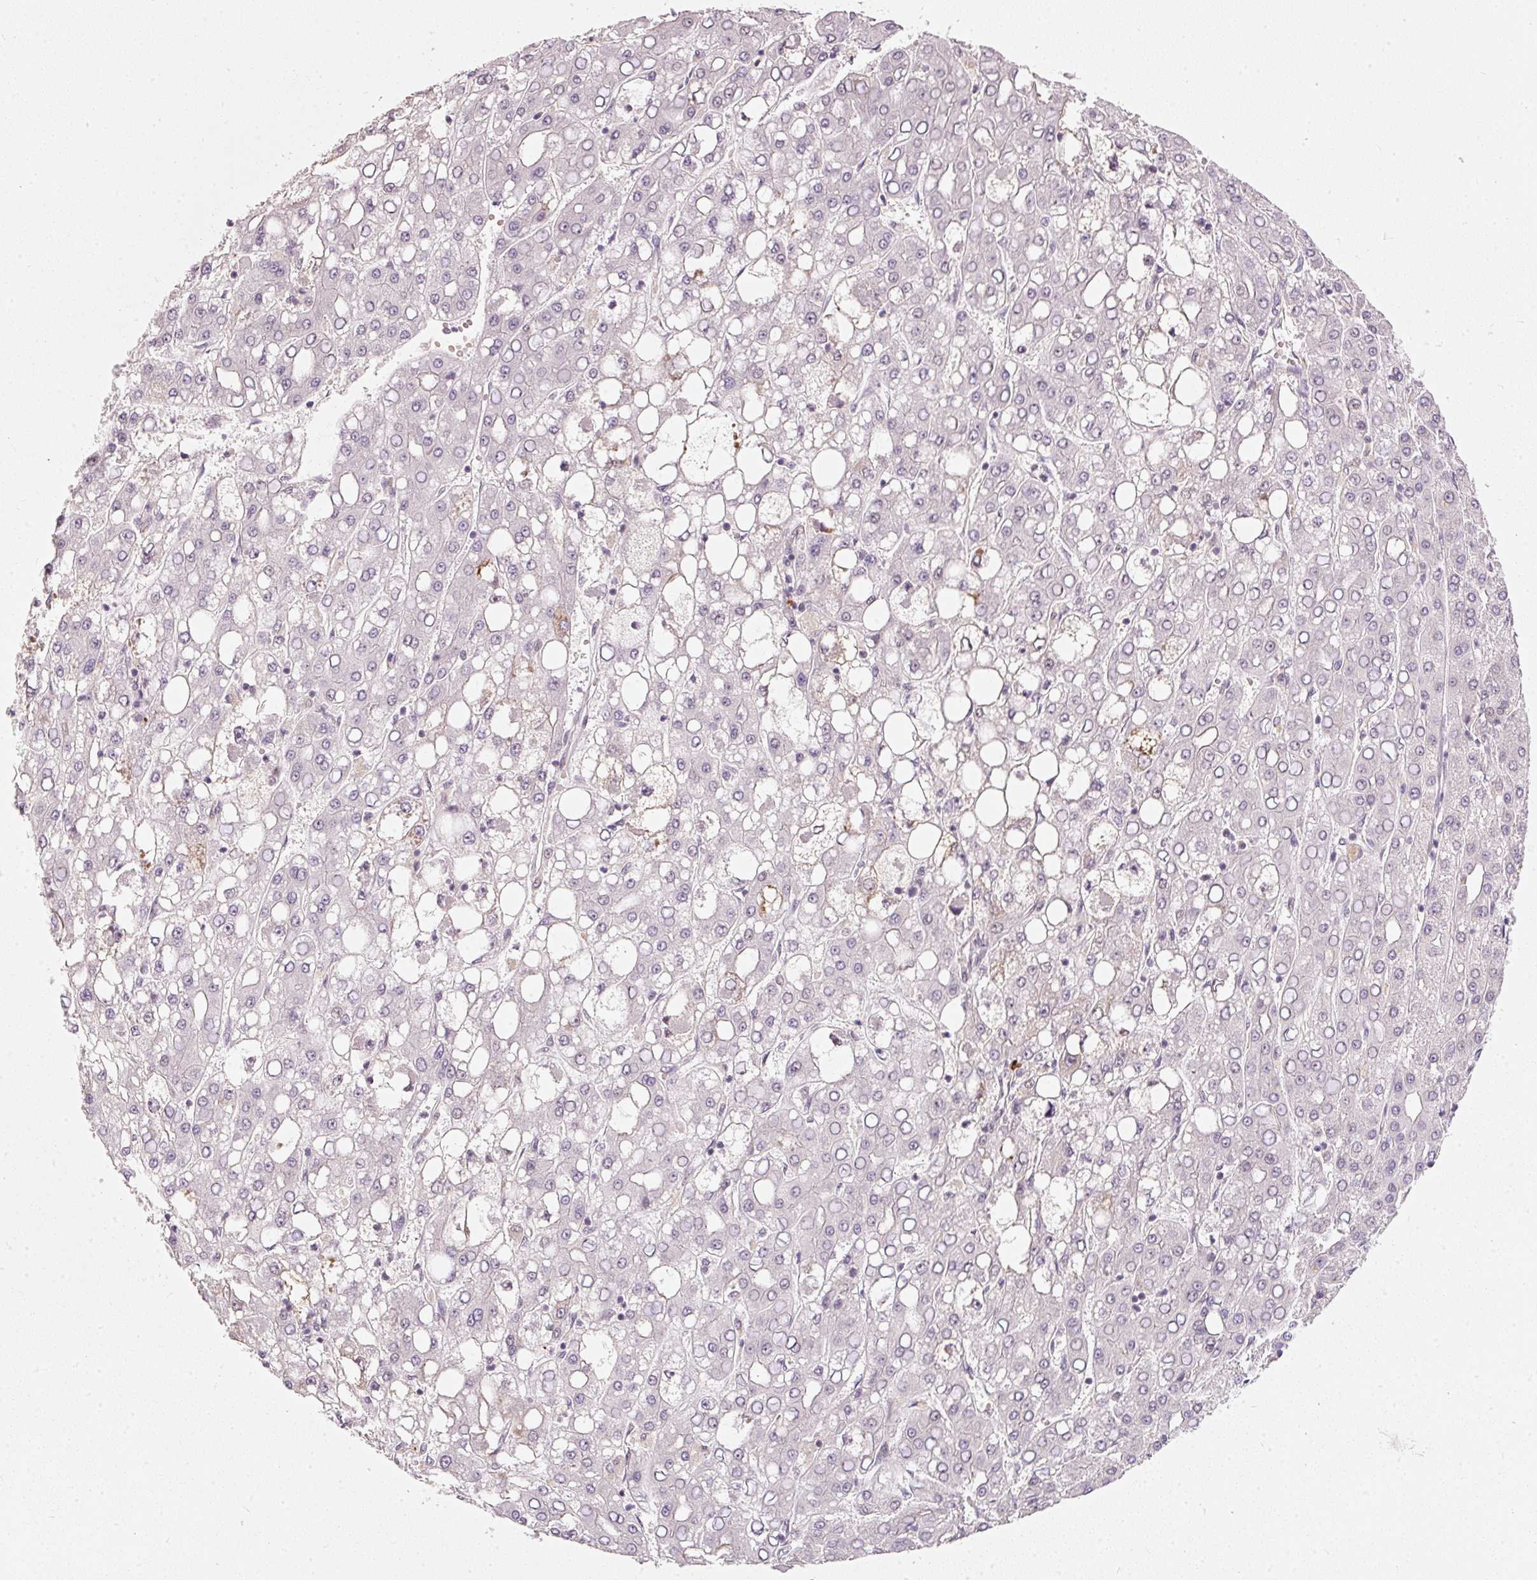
{"staining": {"intensity": "negative", "quantity": "none", "location": "none"}, "tissue": "liver cancer", "cell_type": "Tumor cells", "image_type": "cancer", "snomed": [{"axis": "morphology", "description": "Carcinoma, Hepatocellular, NOS"}, {"axis": "topography", "description": "Liver"}], "caption": "Liver cancer (hepatocellular carcinoma) was stained to show a protein in brown. There is no significant staining in tumor cells. (DAB (3,3'-diaminobenzidine) immunohistochemistry, high magnification).", "gene": "MXRA8", "patient": {"sex": "male", "age": 65}}